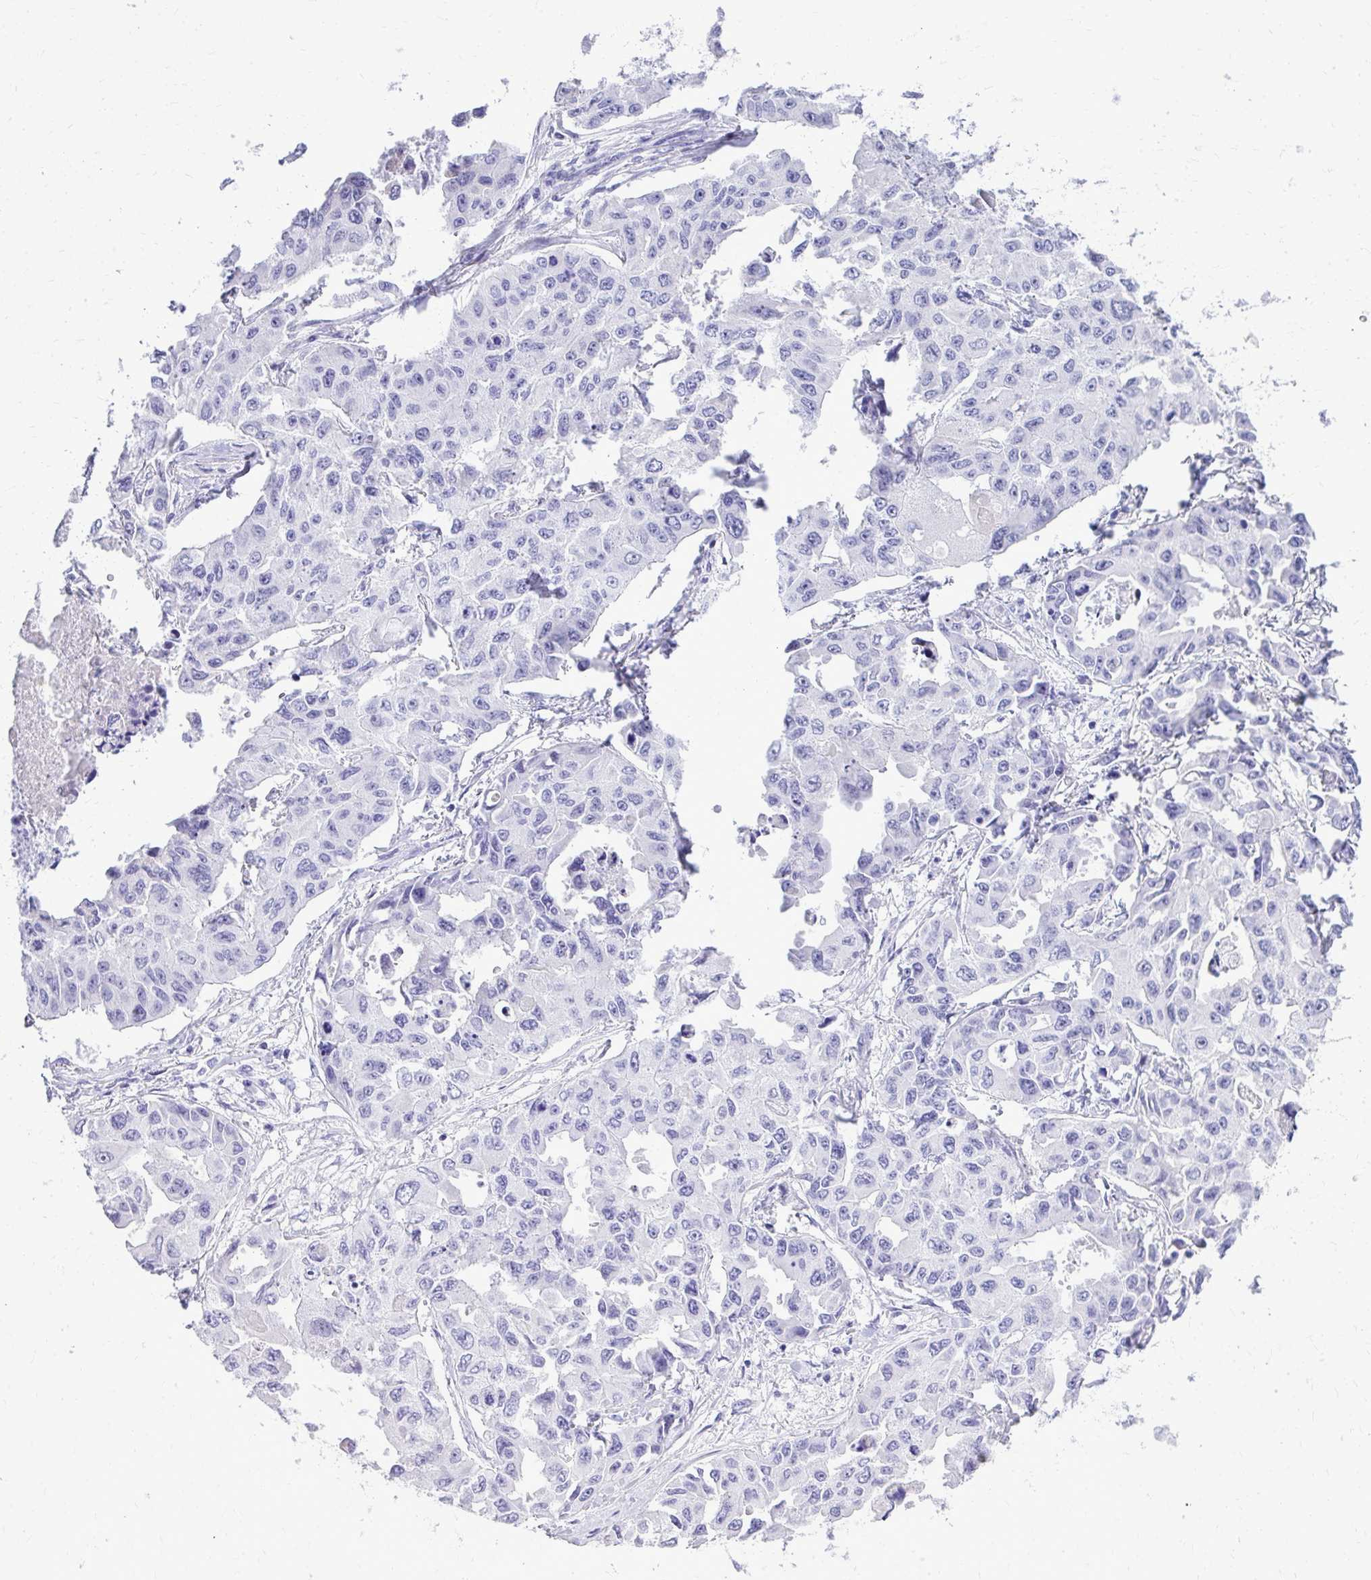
{"staining": {"intensity": "negative", "quantity": "none", "location": "none"}, "tissue": "lung cancer", "cell_type": "Tumor cells", "image_type": "cancer", "snomed": [{"axis": "morphology", "description": "Adenocarcinoma, NOS"}, {"axis": "topography", "description": "Lung"}], "caption": "An image of human lung cancer is negative for staining in tumor cells. (DAB (3,3'-diaminobenzidine) IHC visualized using brightfield microscopy, high magnification).", "gene": "RALYL", "patient": {"sex": "male", "age": 64}}